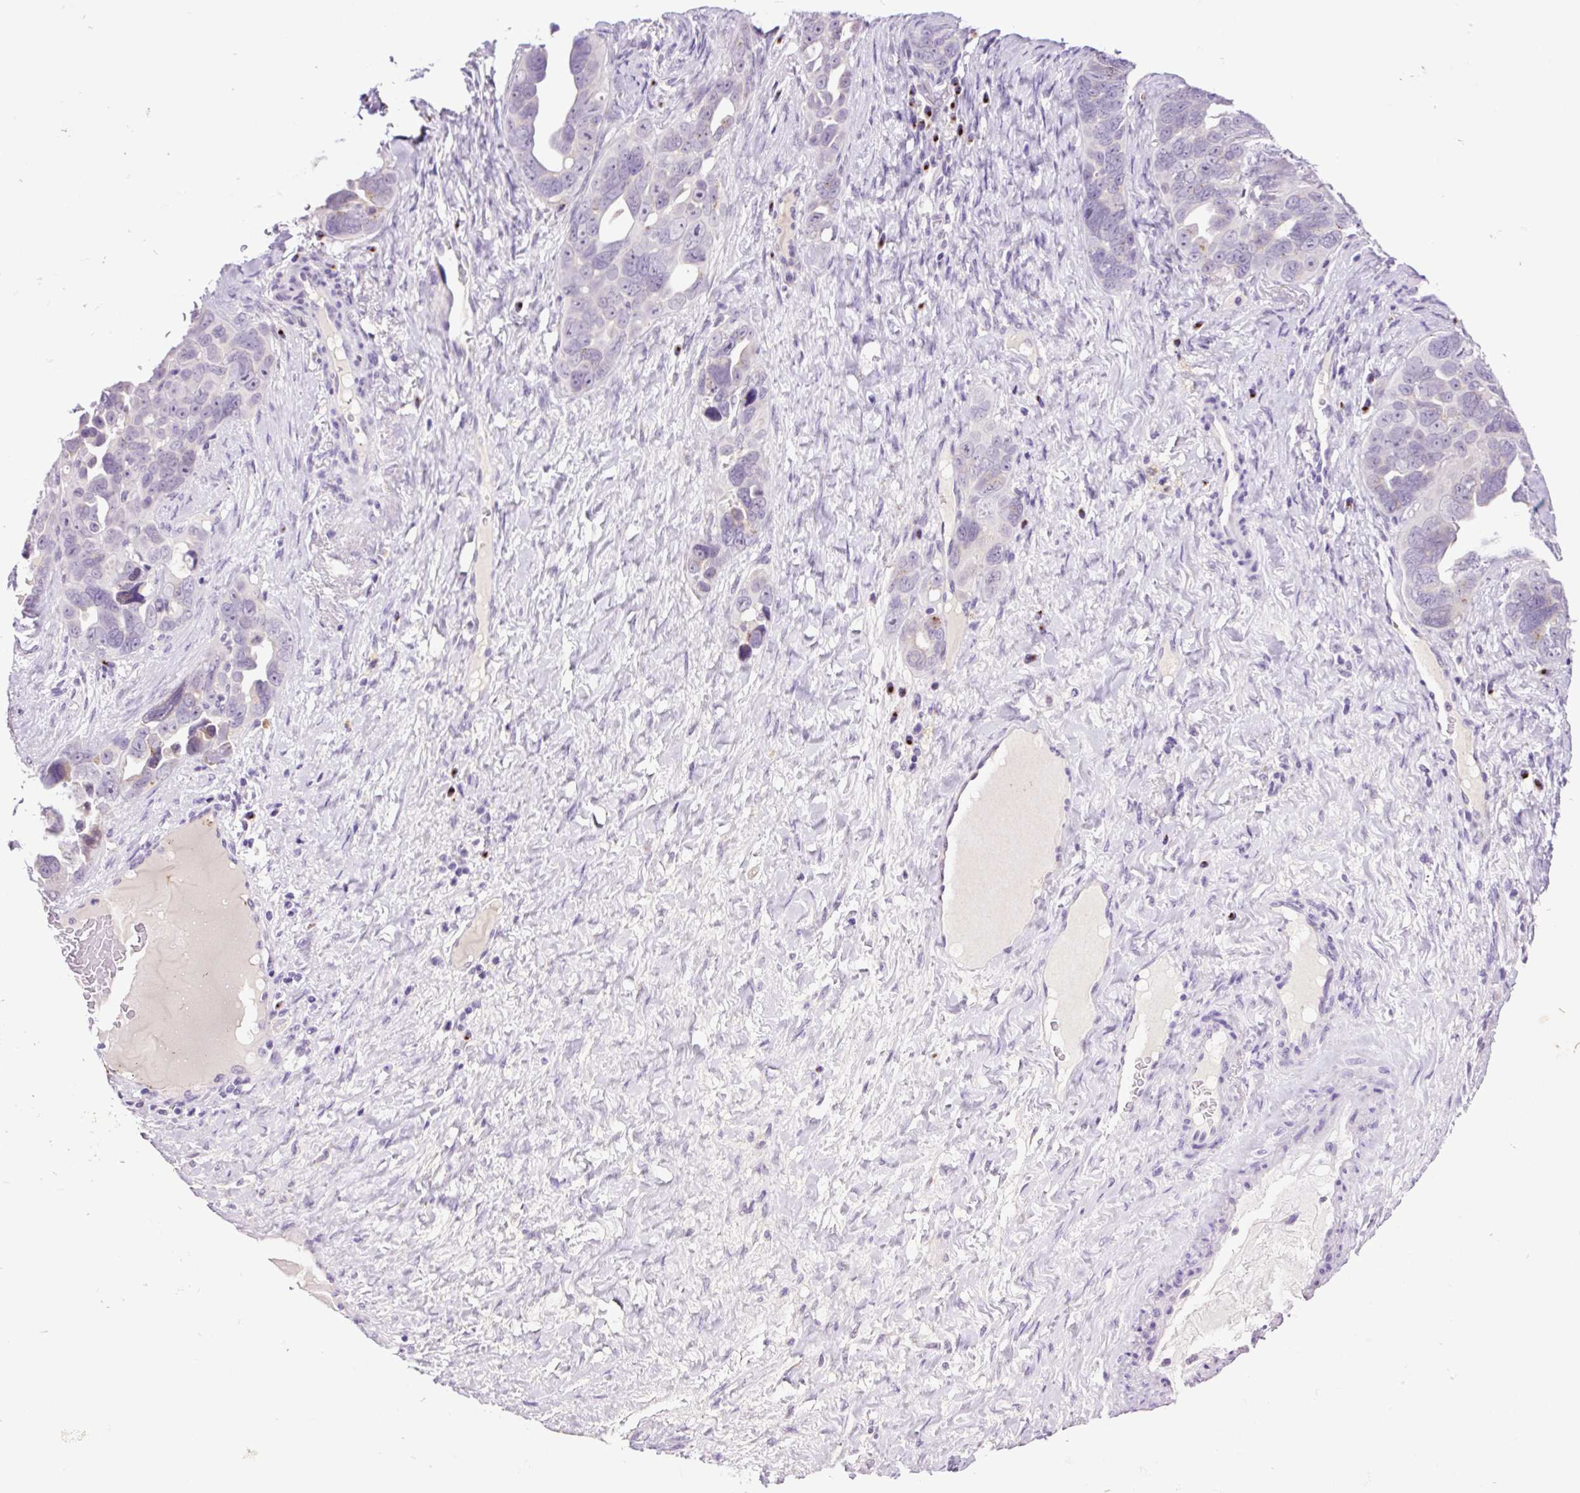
{"staining": {"intensity": "negative", "quantity": "none", "location": "none"}, "tissue": "ovarian cancer", "cell_type": "Tumor cells", "image_type": "cancer", "snomed": [{"axis": "morphology", "description": "Cystadenocarcinoma, serous, NOS"}, {"axis": "topography", "description": "Ovary"}], "caption": "Immunohistochemistry (IHC) micrograph of neoplastic tissue: ovarian cancer (serous cystadenocarcinoma) stained with DAB (3,3'-diaminobenzidine) reveals no significant protein expression in tumor cells.", "gene": "MFSD3", "patient": {"sex": "female", "age": 63}}